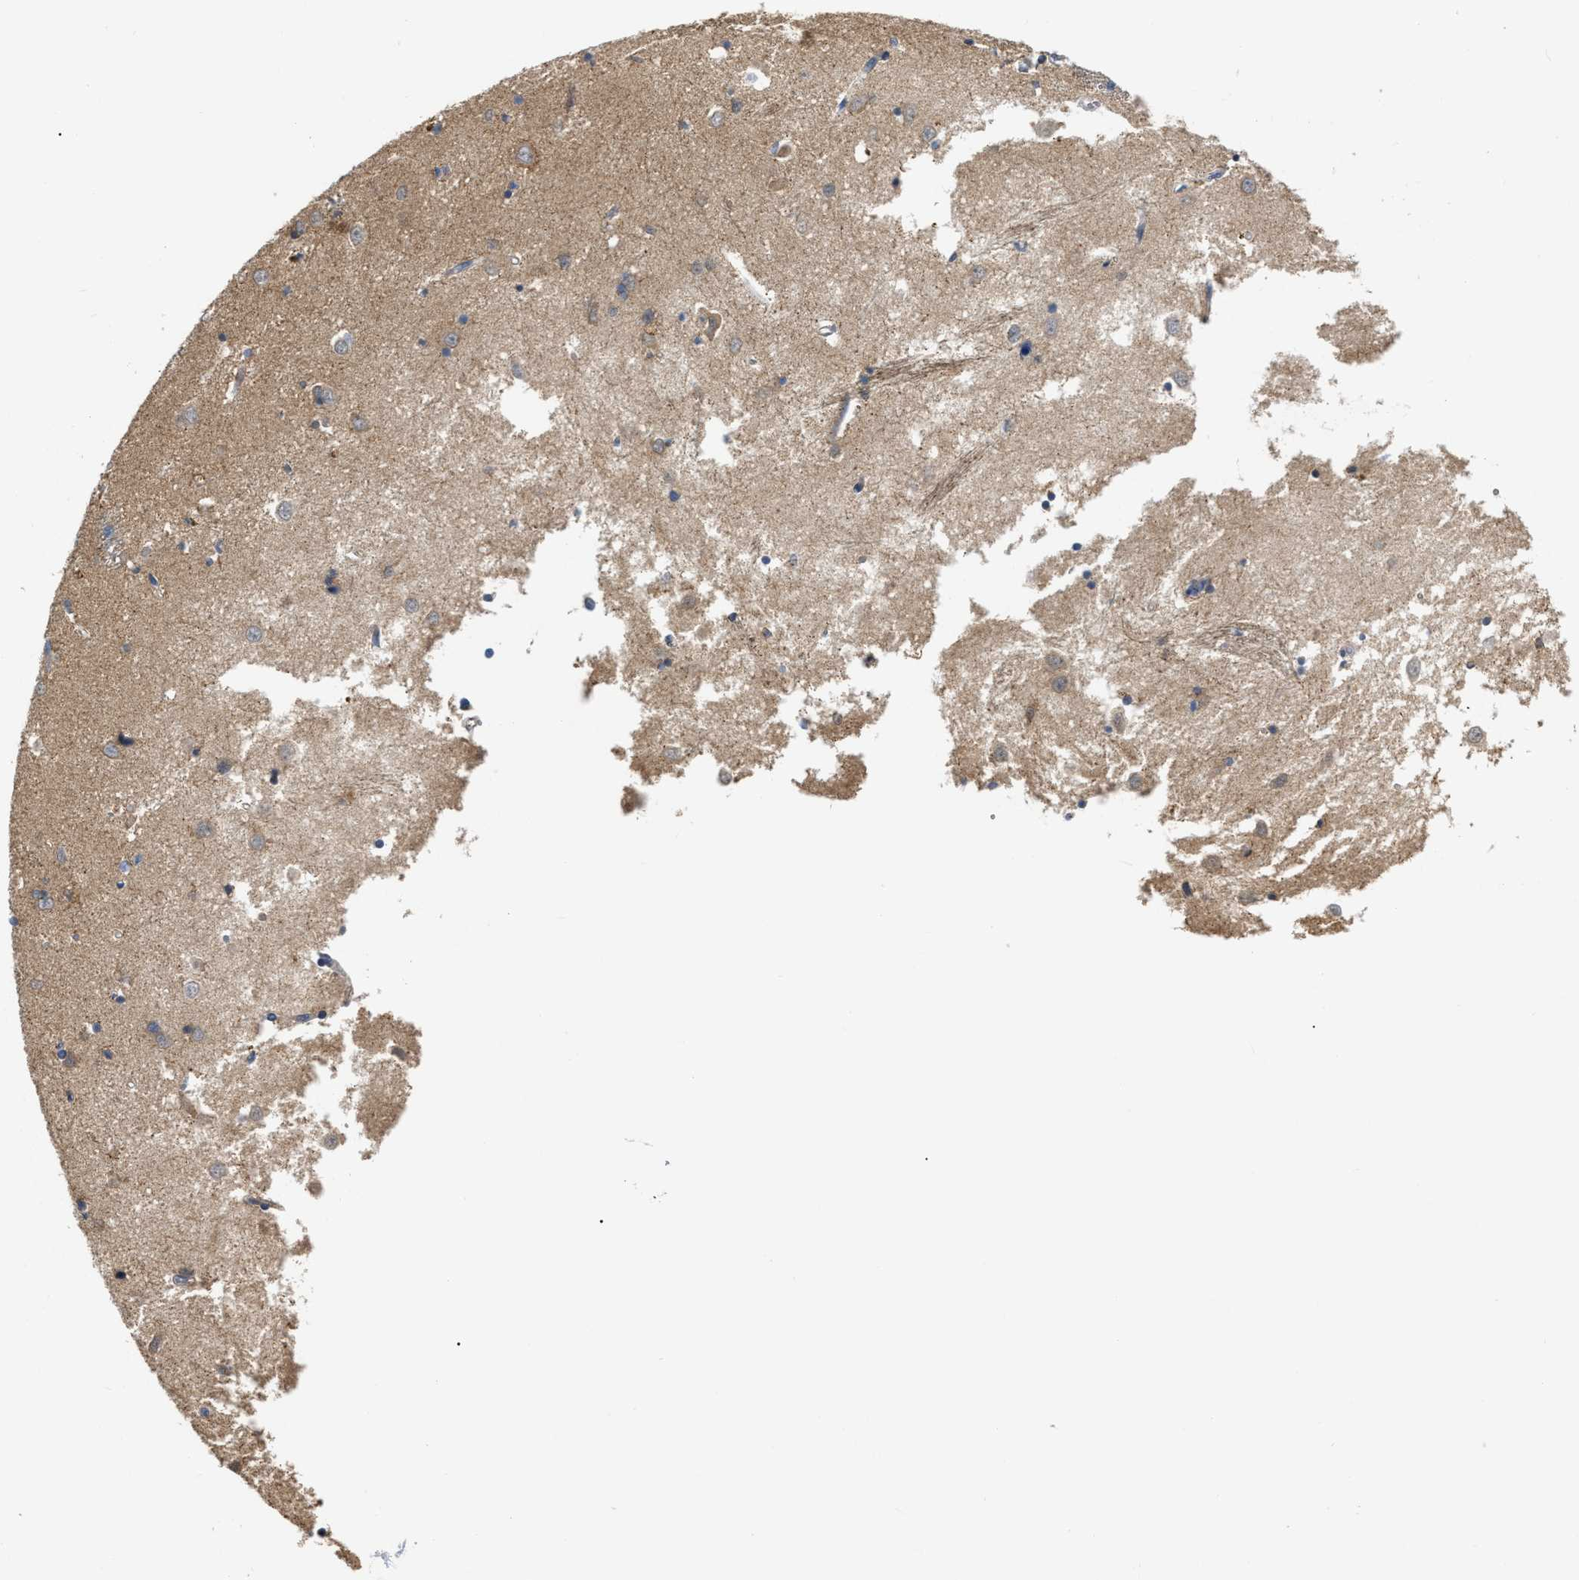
{"staining": {"intensity": "weak", "quantity": "<25%", "location": "cytoplasmic/membranous"}, "tissue": "caudate", "cell_type": "Glial cells", "image_type": "normal", "snomed": [{"axis": "morphology", "description": "Normal tissue, NOS"}, {"axis": "topography", "description": "Lateral ventricle wall"}], "caption": "An immunohistochemistry histopathology image of unremarkable caudate is shown. There is no staining in glial cells of caudate.", "gene": "DHX58", "patient": {"sex": "female", "age": 19}}